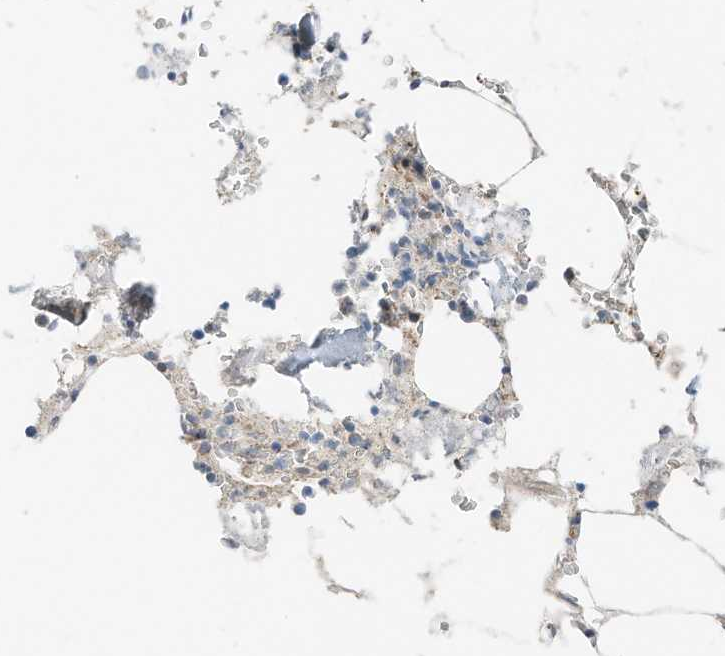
{"staining": {"intensity": "moderate", "quantity": "<25%", "location": "cytoplasmic/membranous"}, "tissue": "bone marrow", "cell_type": "Hematopoietic cells", "image_type": "normal", "snomed": [{"axis": "morphology", "description": "Normal tissue, NOS"}, {"axis": "topography", "description": "Bone marrow"}], "caption": "Immunohistochemistry micrograph of benign human bone marrow stained for a protein (brown), which demonstrates low levels of moderate cytoplasmic/membranous expression in about <25% of hematopoietic cells.", "gene": "RMND1", "patient": {"sex": "male", "age": 70}}